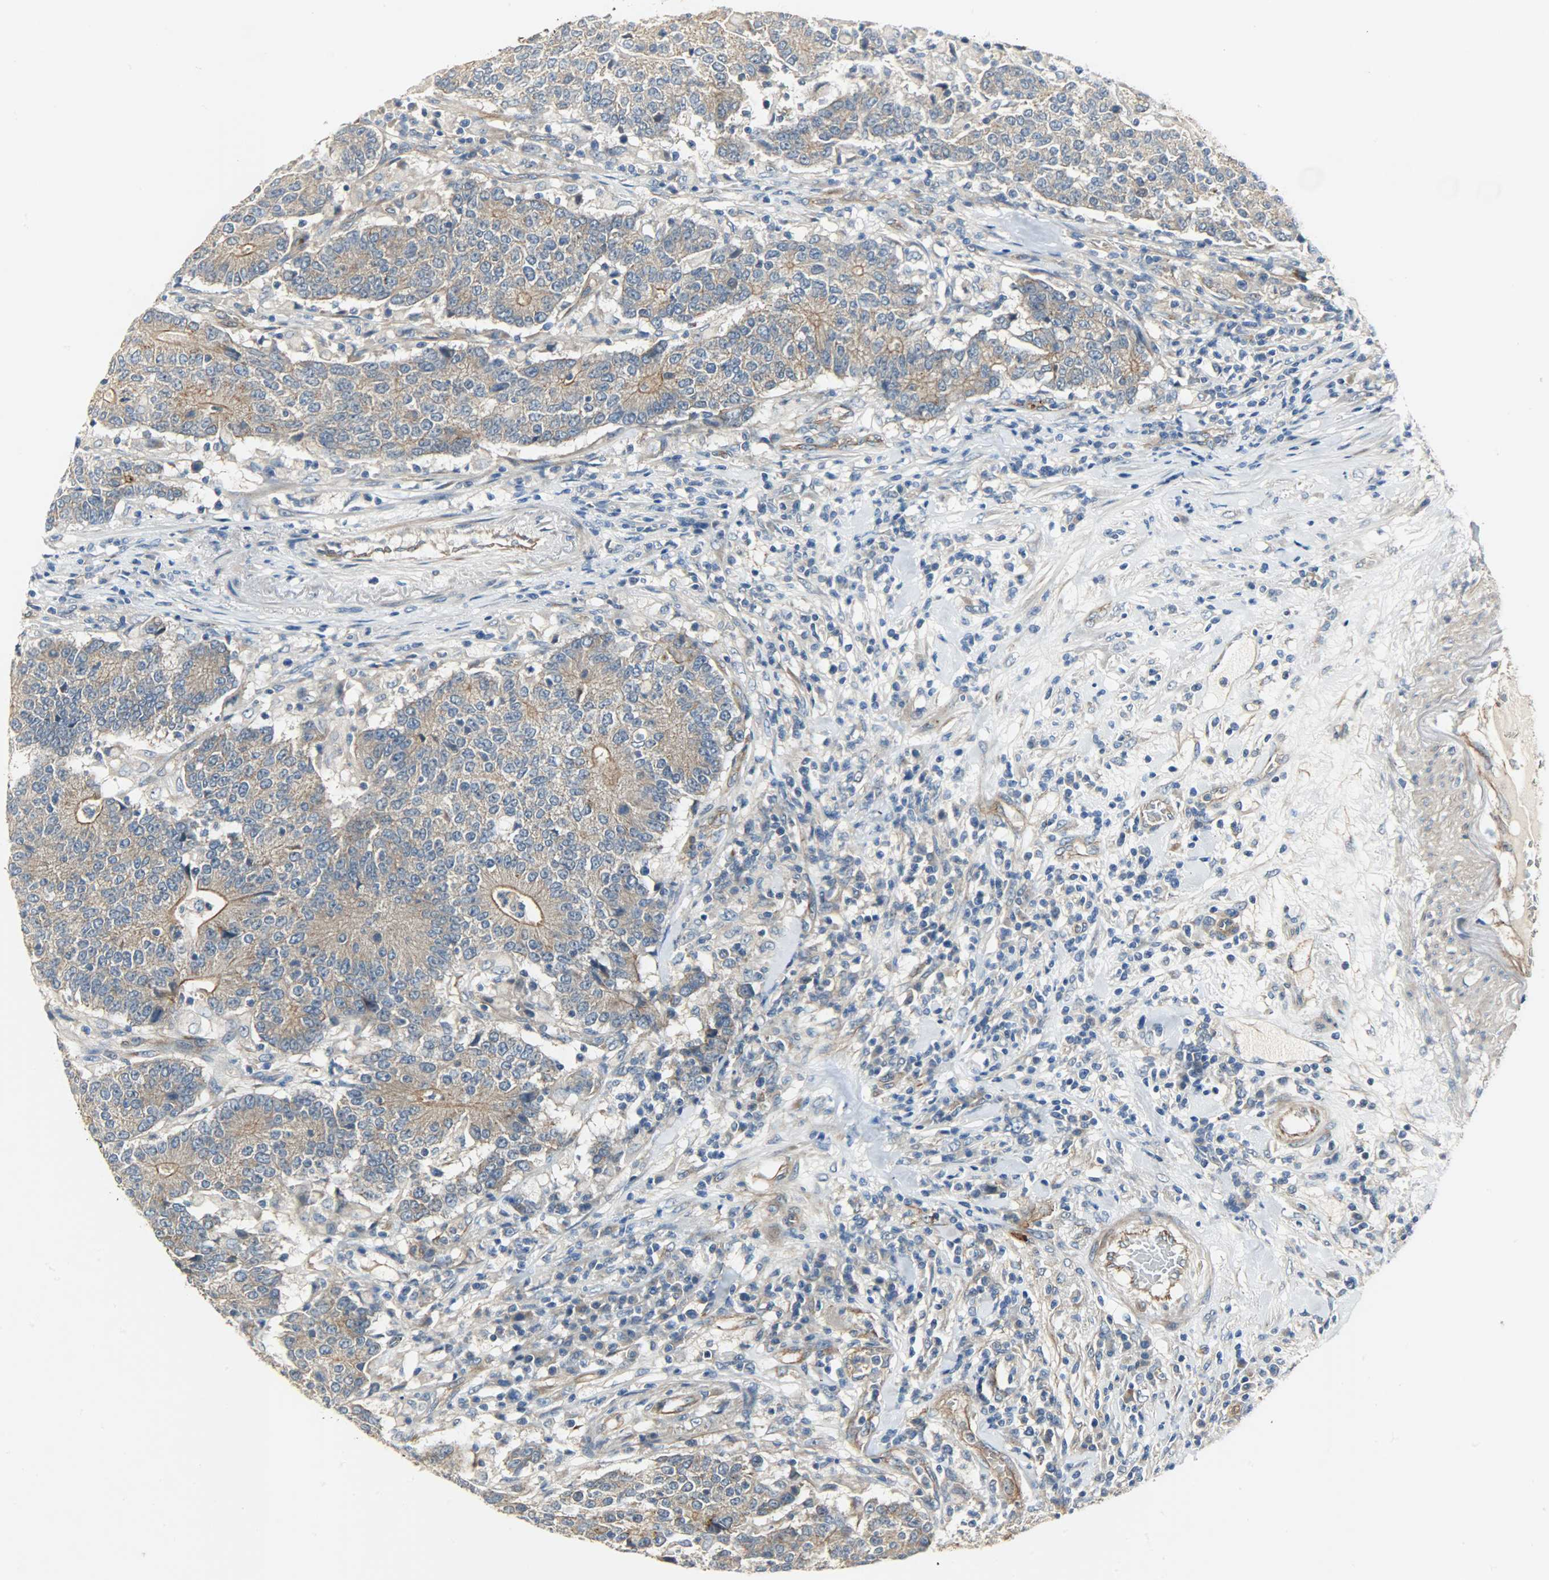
{"staining": {"intensity": "moderate", "quantity": ">75%", "location": "cytoplasmic/membranous"}, "tissue": "colorectal cancer", "cell_type": "Tumor cells", "image_type": "cancer", "snomed": [{"axis": "morphology", "description": "Normal tissue, NOS"}, {"axis": "morphology", "description": "Adenocarcinoma, NOS"}, {"axis": "topography", "description": "Colon"}], "caption": "Tumor cells reveal medium levels of moderate cytoplasmic/membranous expression in about >75% of cells in human adenocarcinoma (colorectal). The protein of interest is shown in brown color, while the nuclei are stained blue.", "gene": "KIAA1217", "patient": {"sex": "female", "age": 75}}